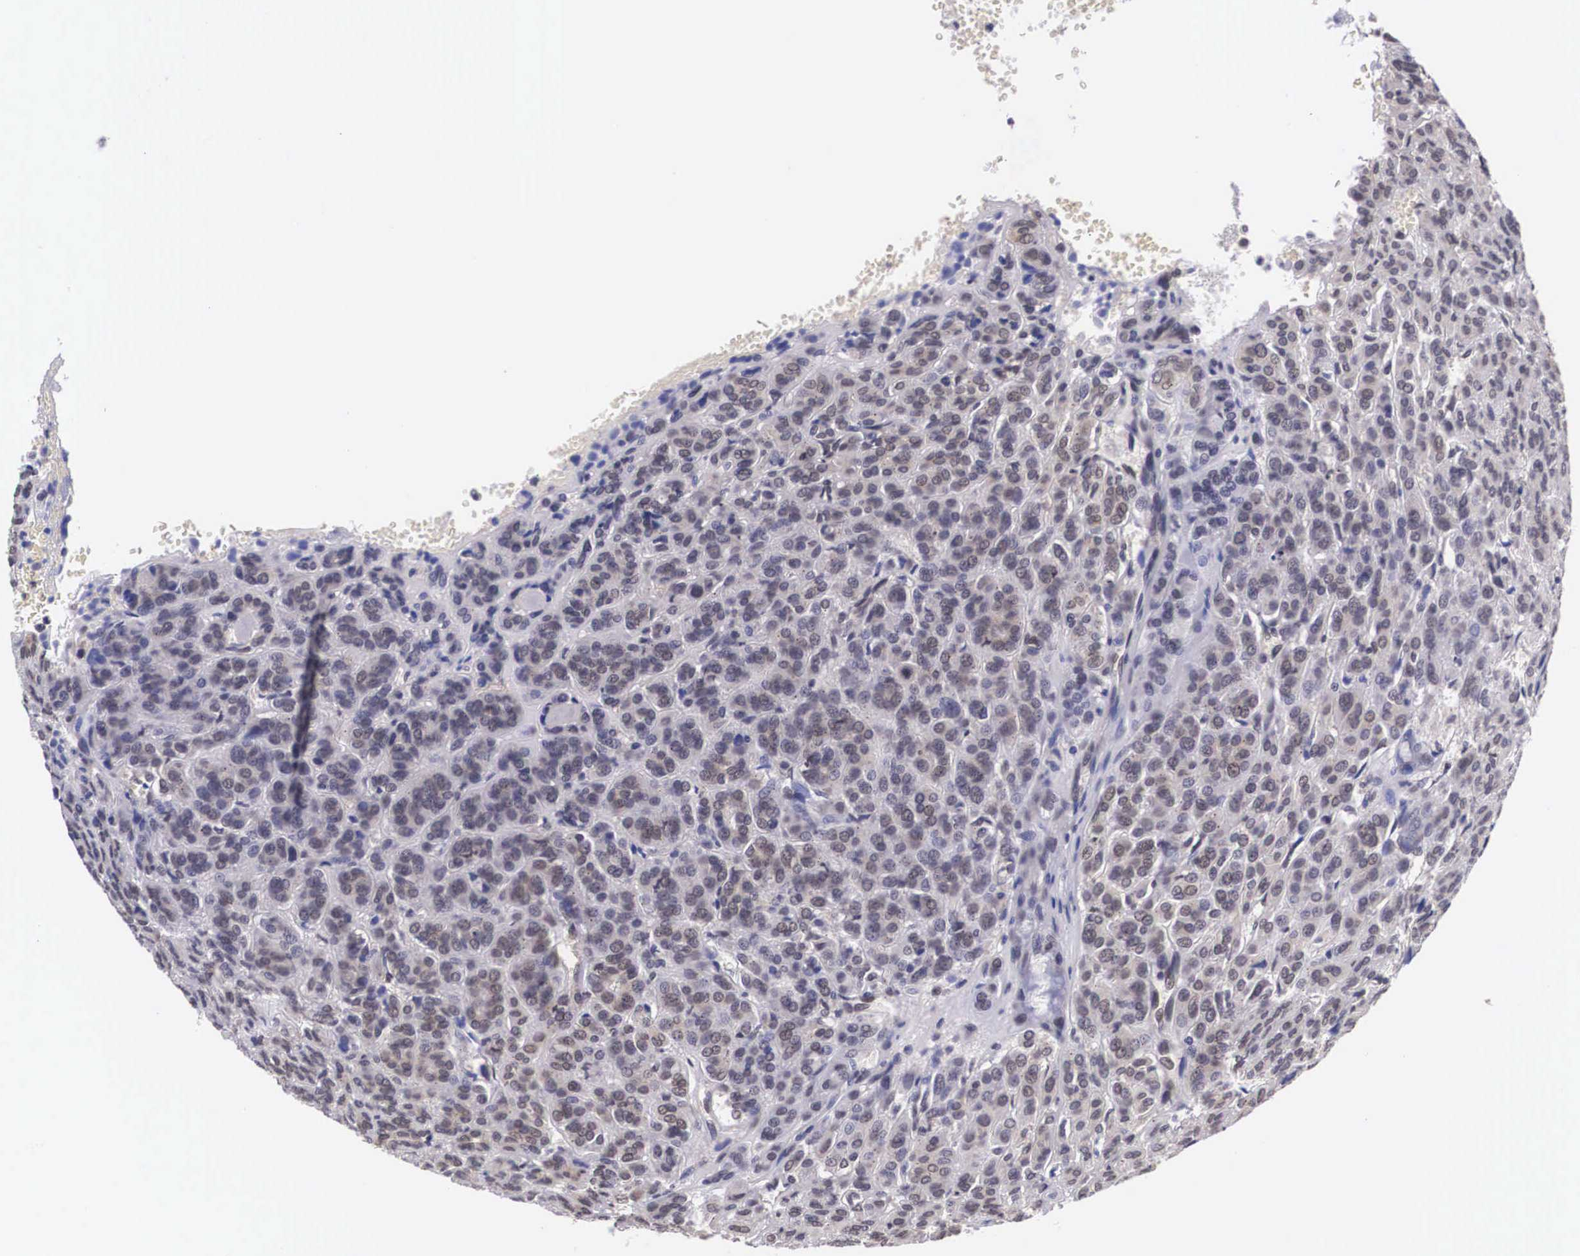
{"staining": {"intensity": "weak", "quantity": "25%-75%", "location": "cytoplasmic/membranous"}, "tissue": "thyroid cancer", "cell_type": "Tumor cells", "image_type": "cancer", "snomed": [{"axis": "morphology", "description": "Follicular adenoma carcinoma, NOS"}, {"axis": "topography", "description": "Thyroid gland"}], "caption": "An immunohistochemistry image of tumor tissue is shown. Protein staining in brown labels weak cytoplasmic/membranous positivity in thyroid cancer (follicular adenoma carcinoma) within tumor cells.", "gene": "OTX2", "patient": {"sex": "female", "age": 71}}